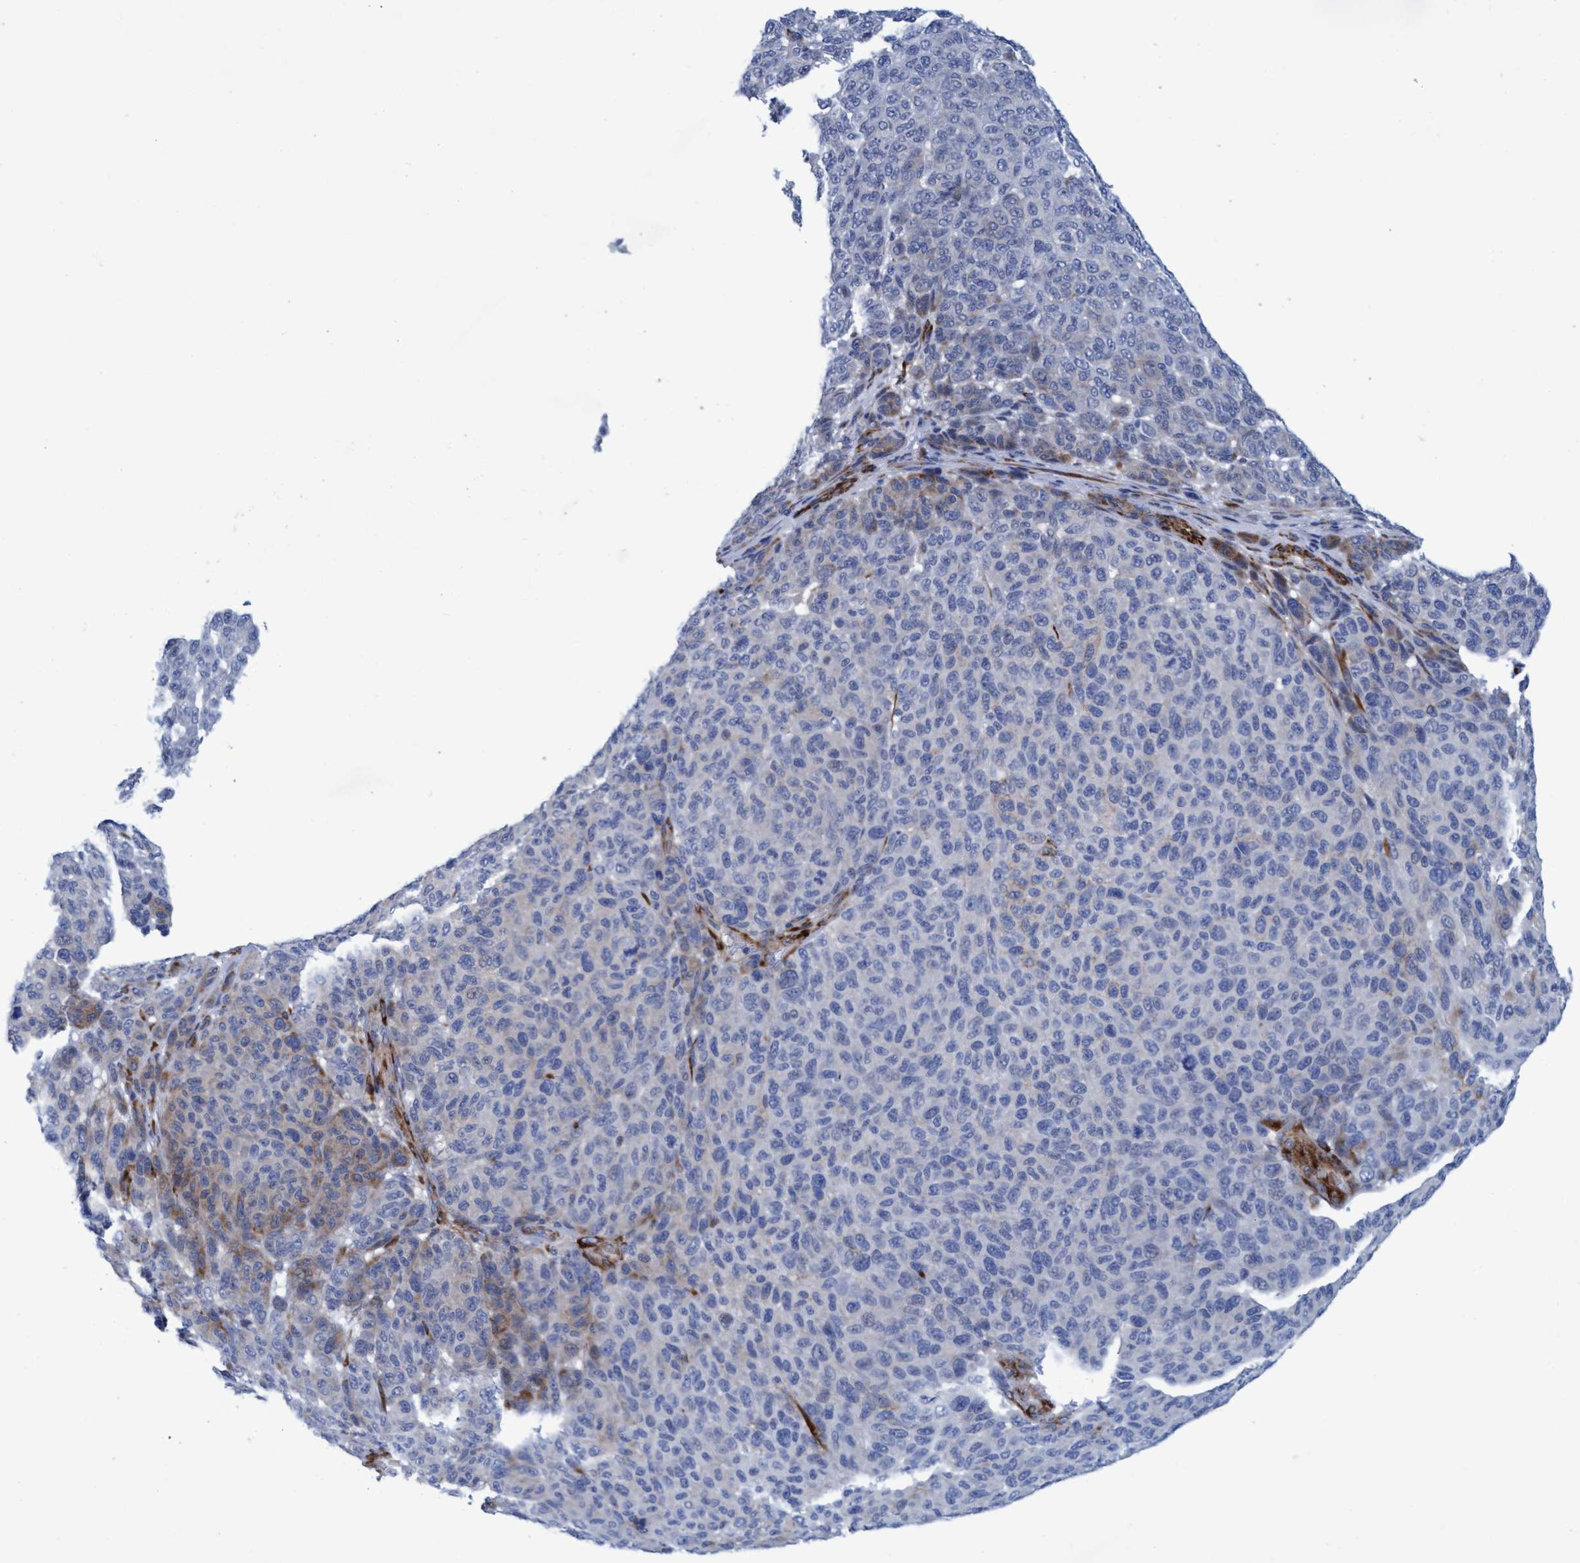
{"staining": {"intensity": "weak", "quantity": "<25%", "location": "cytoplasmic/membranous"}, "tissue": "melanoma", "cell_type": "Tumor cells", "image_type": "cancer", "snomed": [{"axis": "morphology", "description": "Malignant melanoma, NOS"}, {"axis": "topography", "description": "Skin"}], "caption": "There is no significant positivity in tumor cells of malignant melanoma.", "gene": "SLC43A2", "patient": {"sex": "male", "age": 59}}